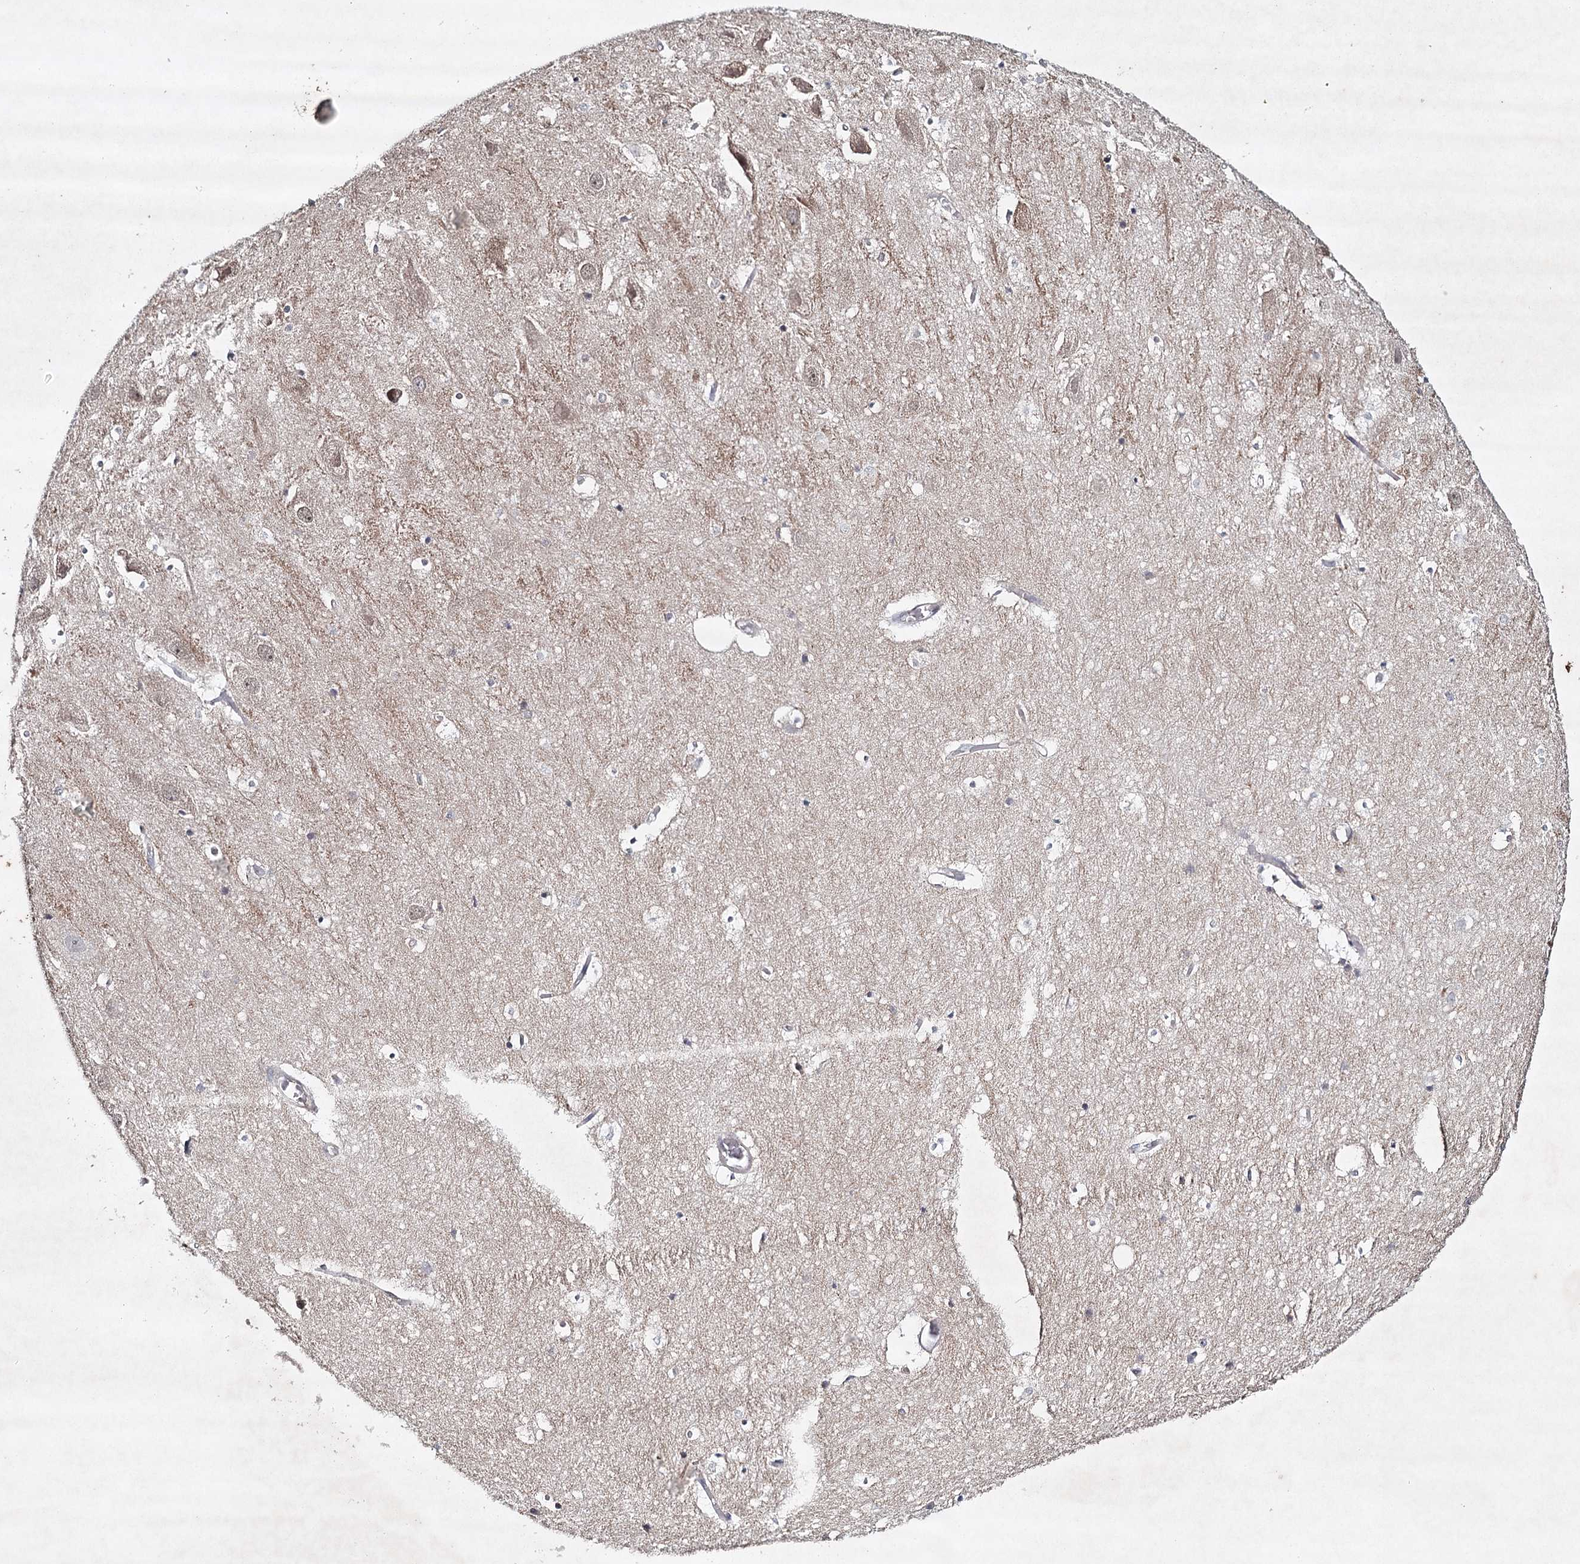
{"staining": {"intensity": "negative", "quantity": "none", "location": "none"}, "tissue": "hippocampus", "cell_type": "Glial cells", "image_type": "normal", "snomed": [{"axis": "morphology", "description": "Normal tissue, NOS"}, {"axis": "topography", "description": "Hippocampus"}], "caption": "High power microscopy photomicrograph of an immunohistochemistry micrograph of unremarkable hippocampus, revealing no significant staining in glial cells. (DAB (3,3'-diaminobenzidine) IHC with hematoxylin counter stain).", "gene": "SYNPO", "patient": {"sex": "female", "age": 52}}